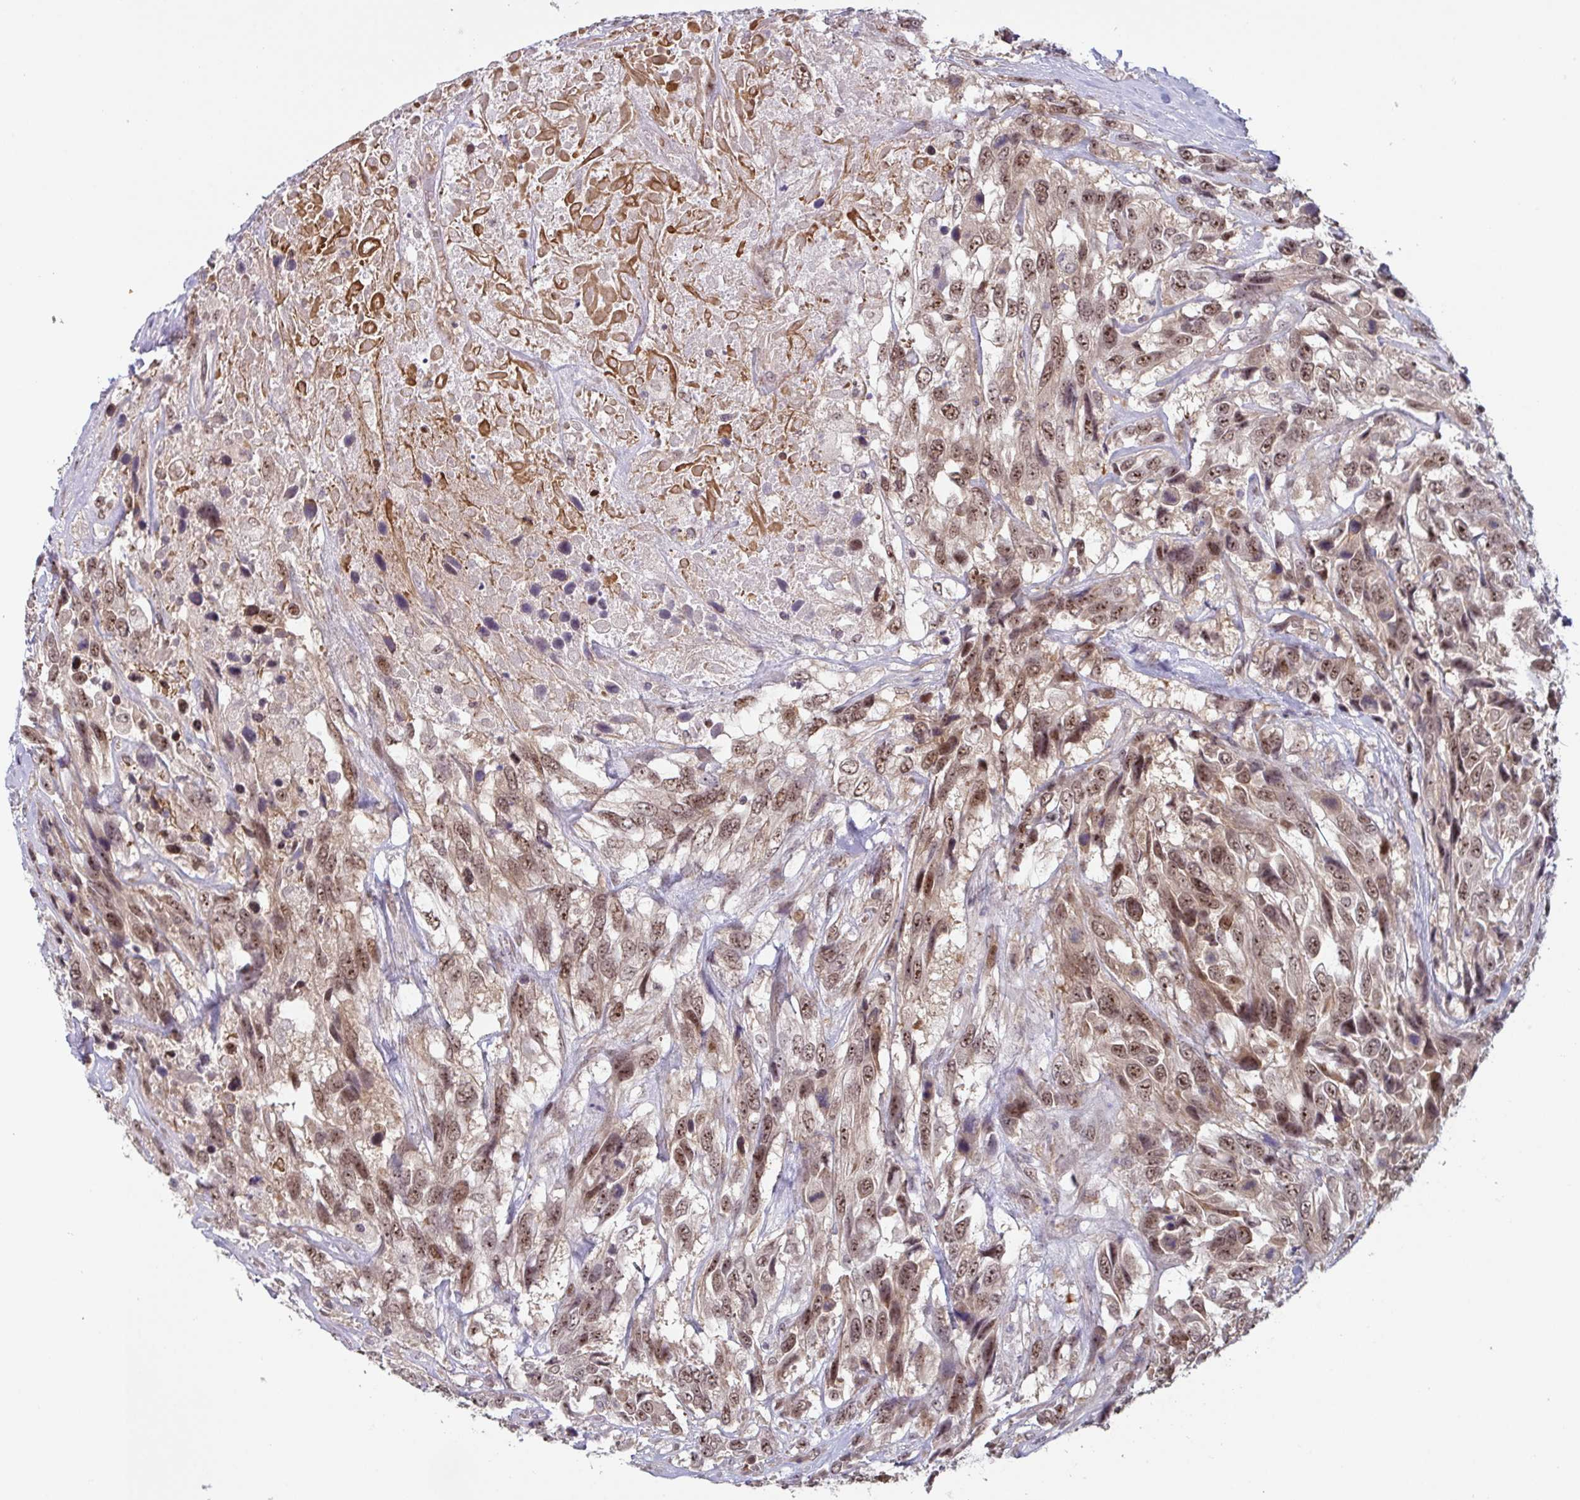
{"staining": {"intensity": "moderate", "quantity": ">75%", "location": "nuclear"}, "tissue": "urothelial cancer", "cell_type": "Tumor cells", "image_type": "cancer", "snomed": [{"axis": "morphology", "description": "Urothelial carcinoma, High grade"}, {"axis": "topography", "description": "Urinary bladder"}], "caption": "High-grade urothelial carcinoma tissue displays moderate nuclear expression in approximately >75% of tumor cells, visualized by immunohistochemistry.", "gene": "NLRP13", "patient": {"sex": "female", "age": 70}}